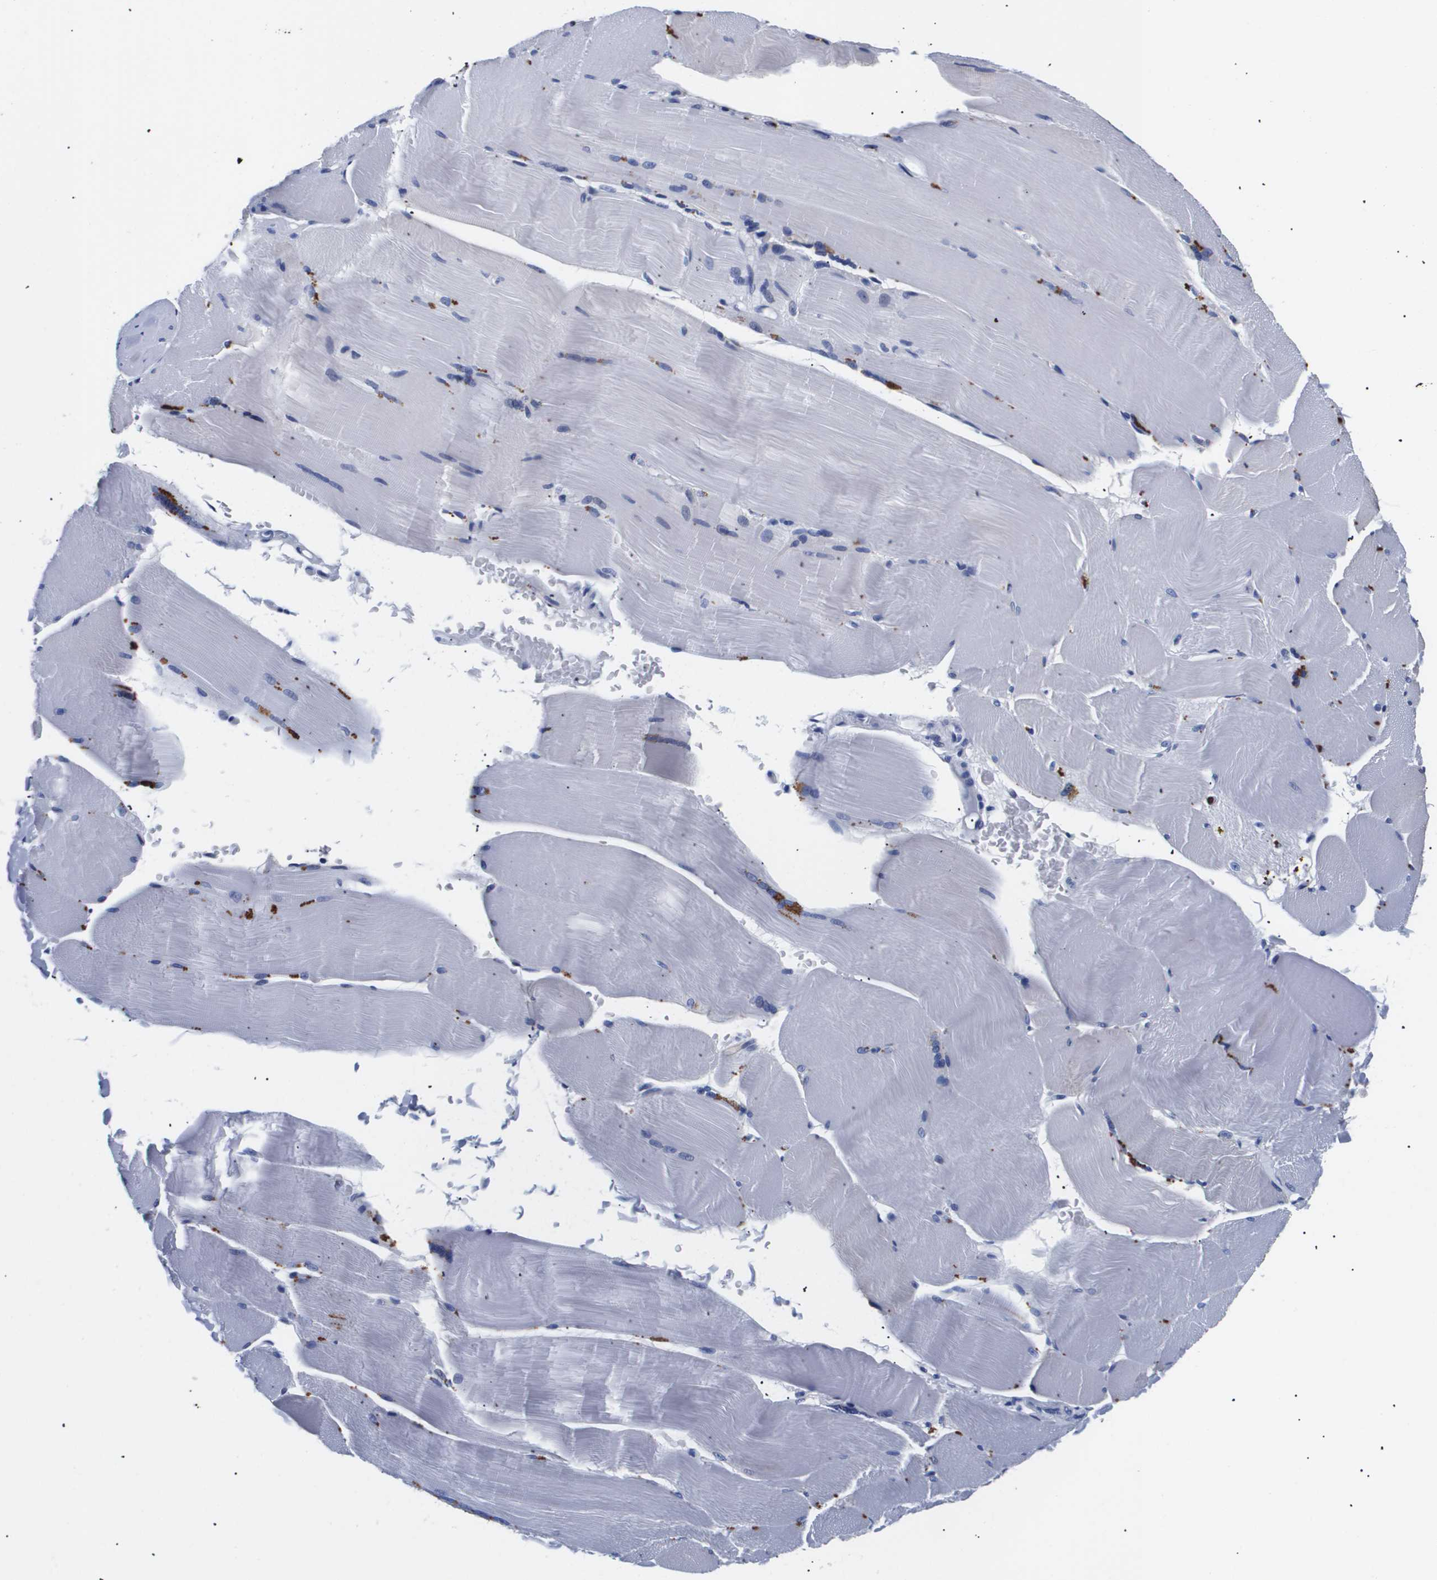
{"staining": {"intensity": "negative", "quantity": "none", "location": "none"}, "tissue": "skeletal muscle", "cell_type": "Myocytes", "image_type": "normal", "snomed": [{"axis": "morphology", "description": "Normal tissue, NOS"}, {"axis": "topography", "description": "Skin"}, {"axis": "topography", "description": "Skeletal muscle"}], "caption": "Image shows no significant protein staining in myocytes of normal skeletal muscle. (DAB immunohistochemistry (IHC), high magnification).", "gene": "ATP6V0A4", "patient": {"sex": "male", "age": 83}}